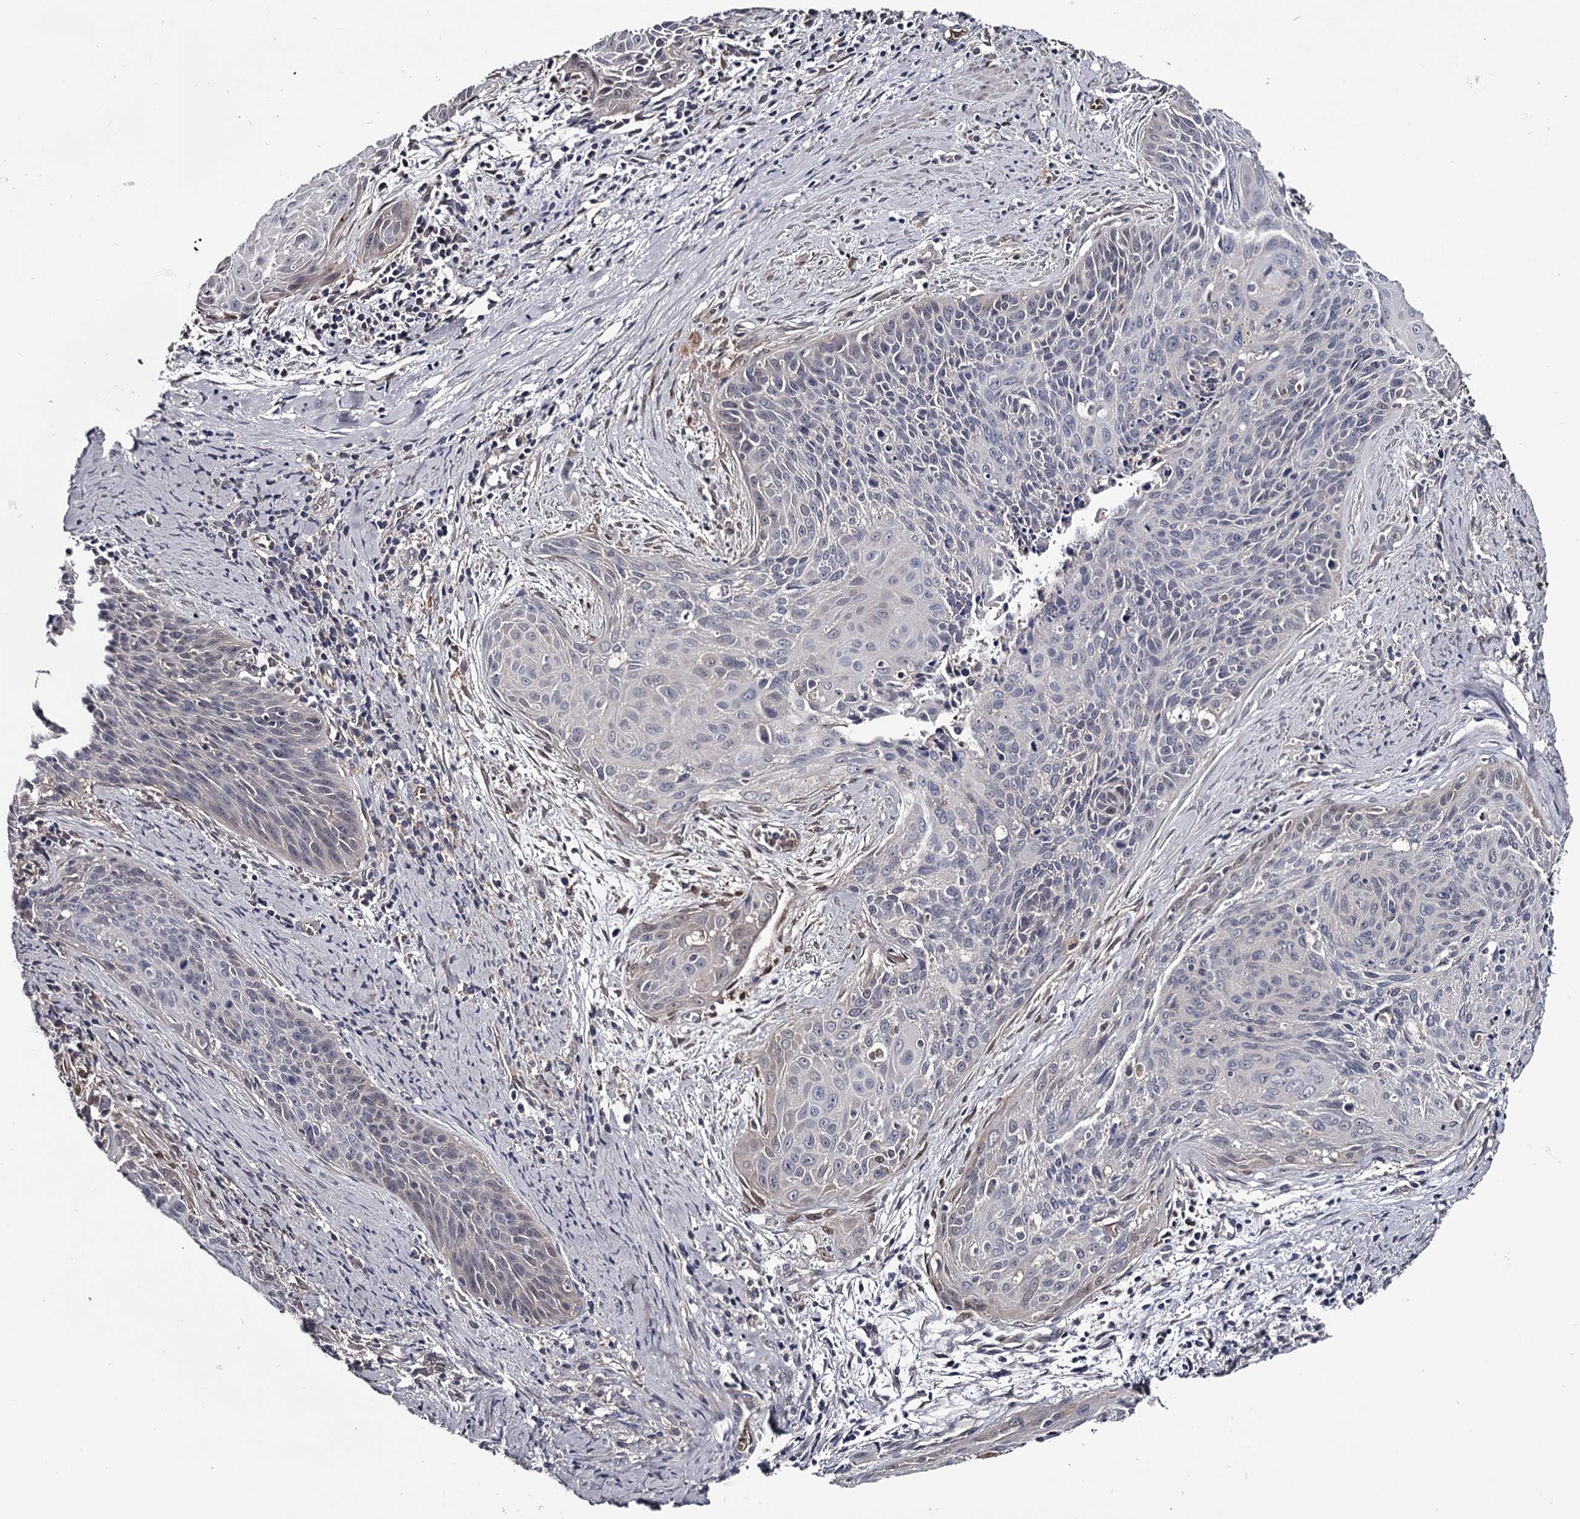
{"staining": {"intensity": "negative", "quantity": "none", "location": "none"}, "tissue": "cervical cancer", "cell_type": "Tumor cells", "image_type": "cancer", "snomed": [{"axis": "morphology", "description": "Squamous cell carcinoma, NOS"}, {"axis": "topography", "description": "Cervix"}], "caption": "The immunohistochemistry (IHC) photomicrograph has no significant expression in tumor cells of cervical cancer tissue.", "gene": "GSTO1", "patient": {"sex": "female", "age": 55}}